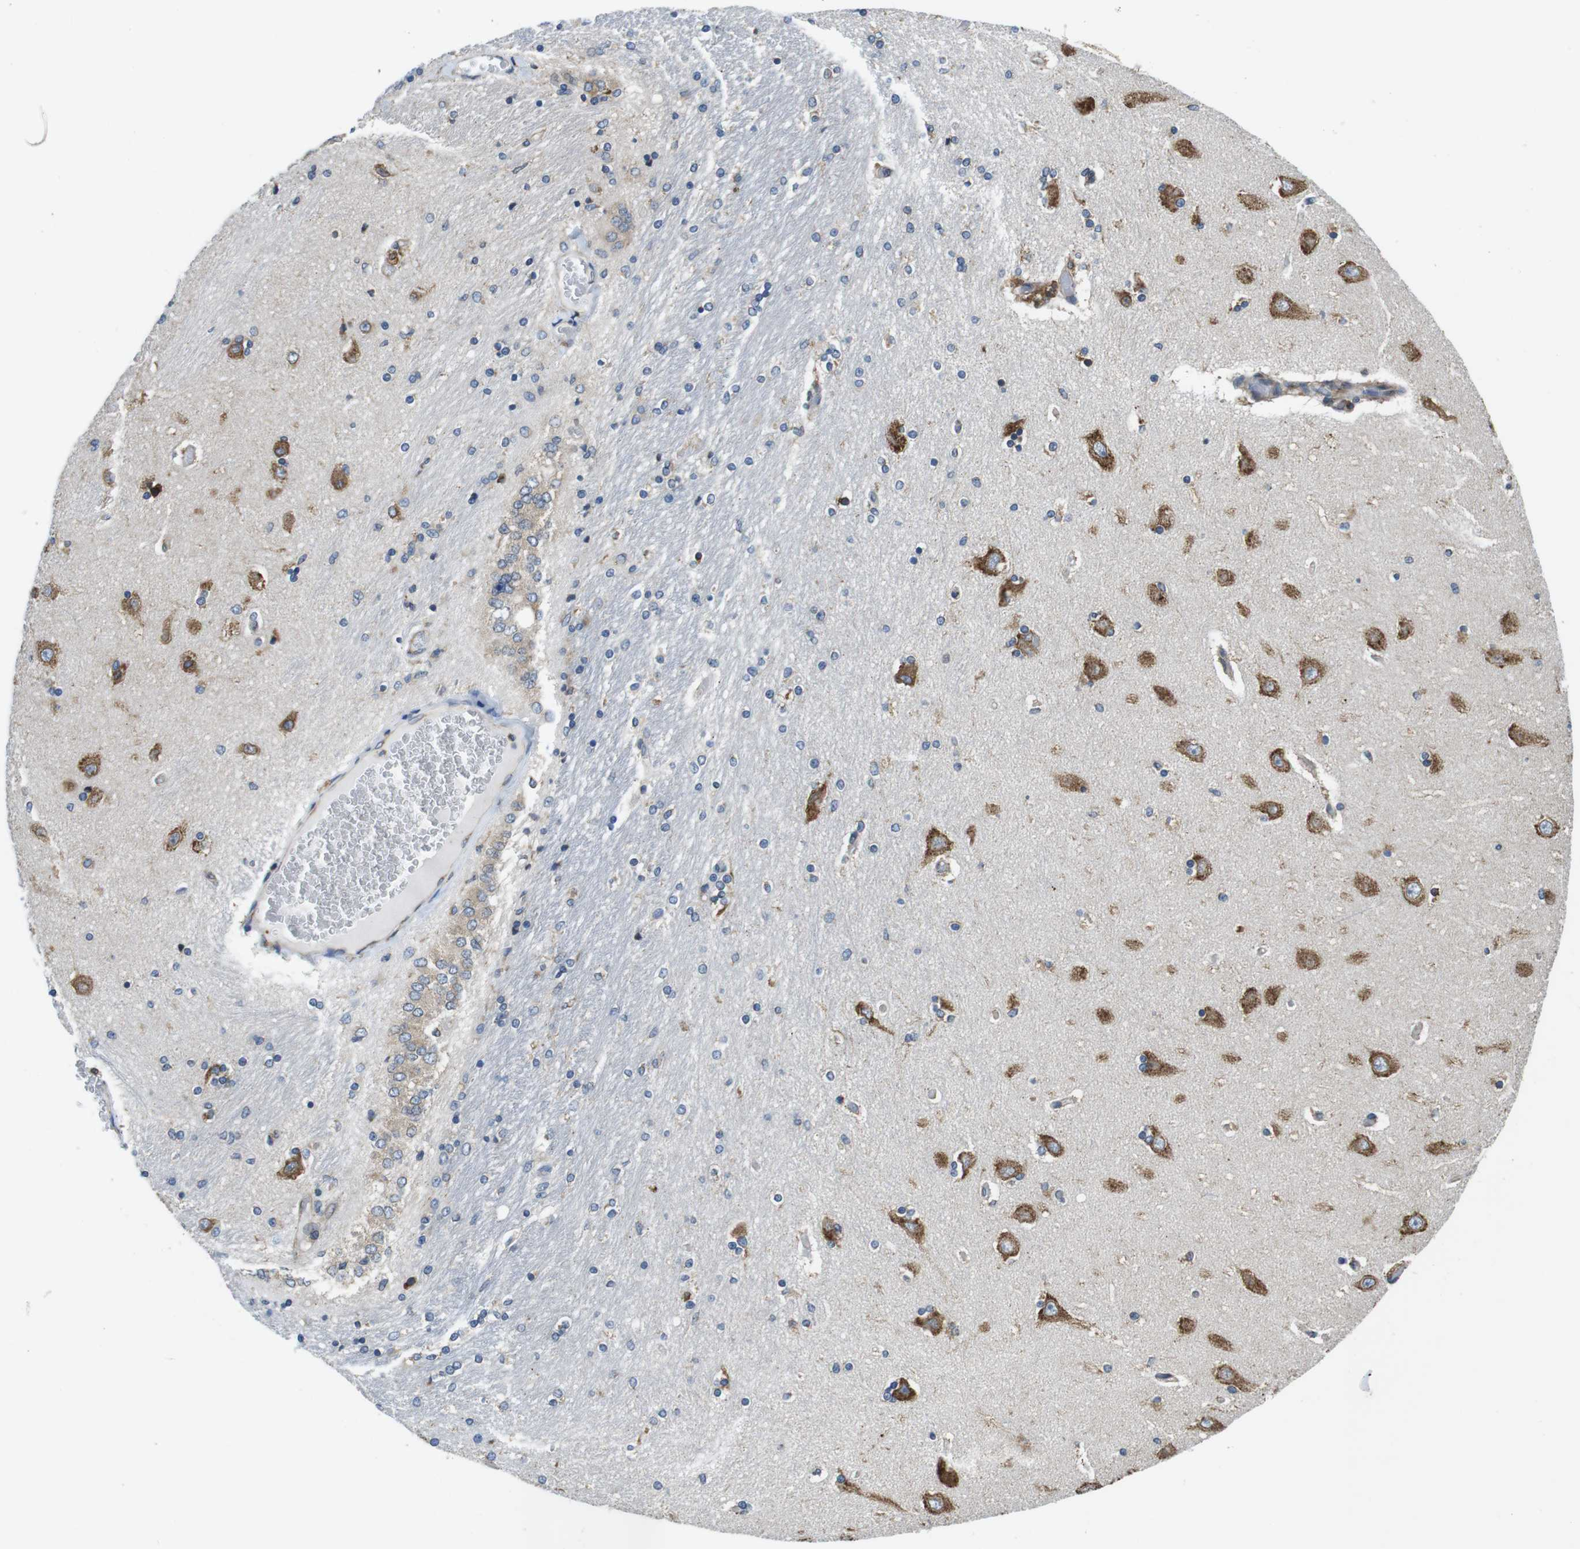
{"staining": {"intensity": "weak", "quantity": "<25%", "location": "cytoplasmic/membranous"}, "tissue": "hippocampus", "cell_type": "Glial cells", "image_type": "normal", "snomed": [{"axis": "morphology", "description": "Normal tissue, NOS"}, {"axis": "topography", "description": "Hippocampus"}], "caption": "The micrograph displays no staining of glial cells in unremarkable hippocampus.", "gene": "UGGT1", "patient": {"sex": "female", "age": 54}}